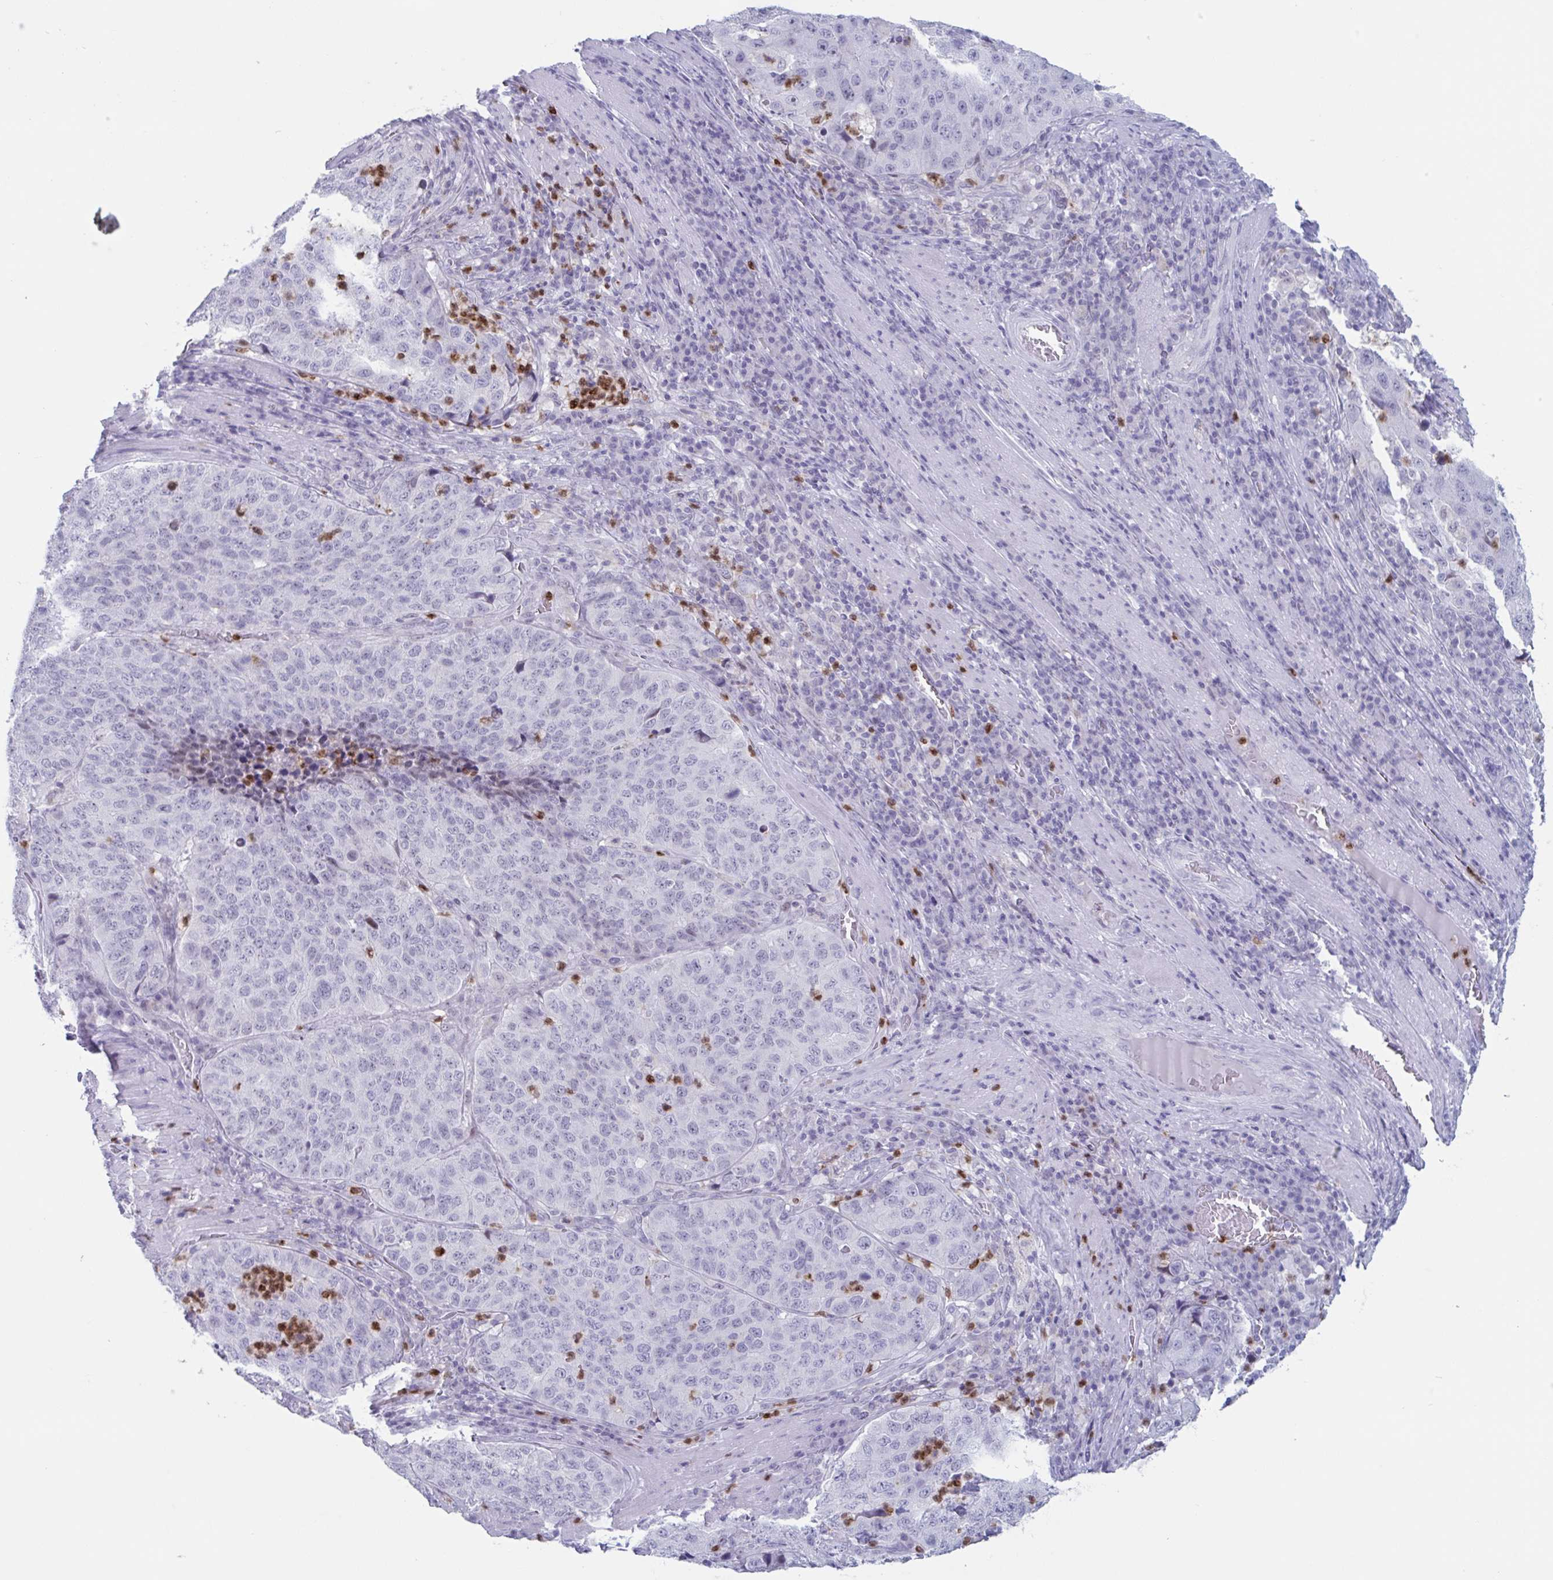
{"staining": {"intensity": "negative", "quantity": "none", "location": "none"}, "tissue": "stomach cancer", "cell_type": "Tumor cells", "image_type": "cancer", "snomed": [{"axis": "morphology", "description": "Adenocarcinoma, NOS"}, {"axis": "topography", "description": "Stomach"}], "caption": "Histopathology image shows no significant protein positivity in tumor cells of stomach cancer.", "gene": "CYP4F11", "patient": {"sex": "male", "age": 71}}